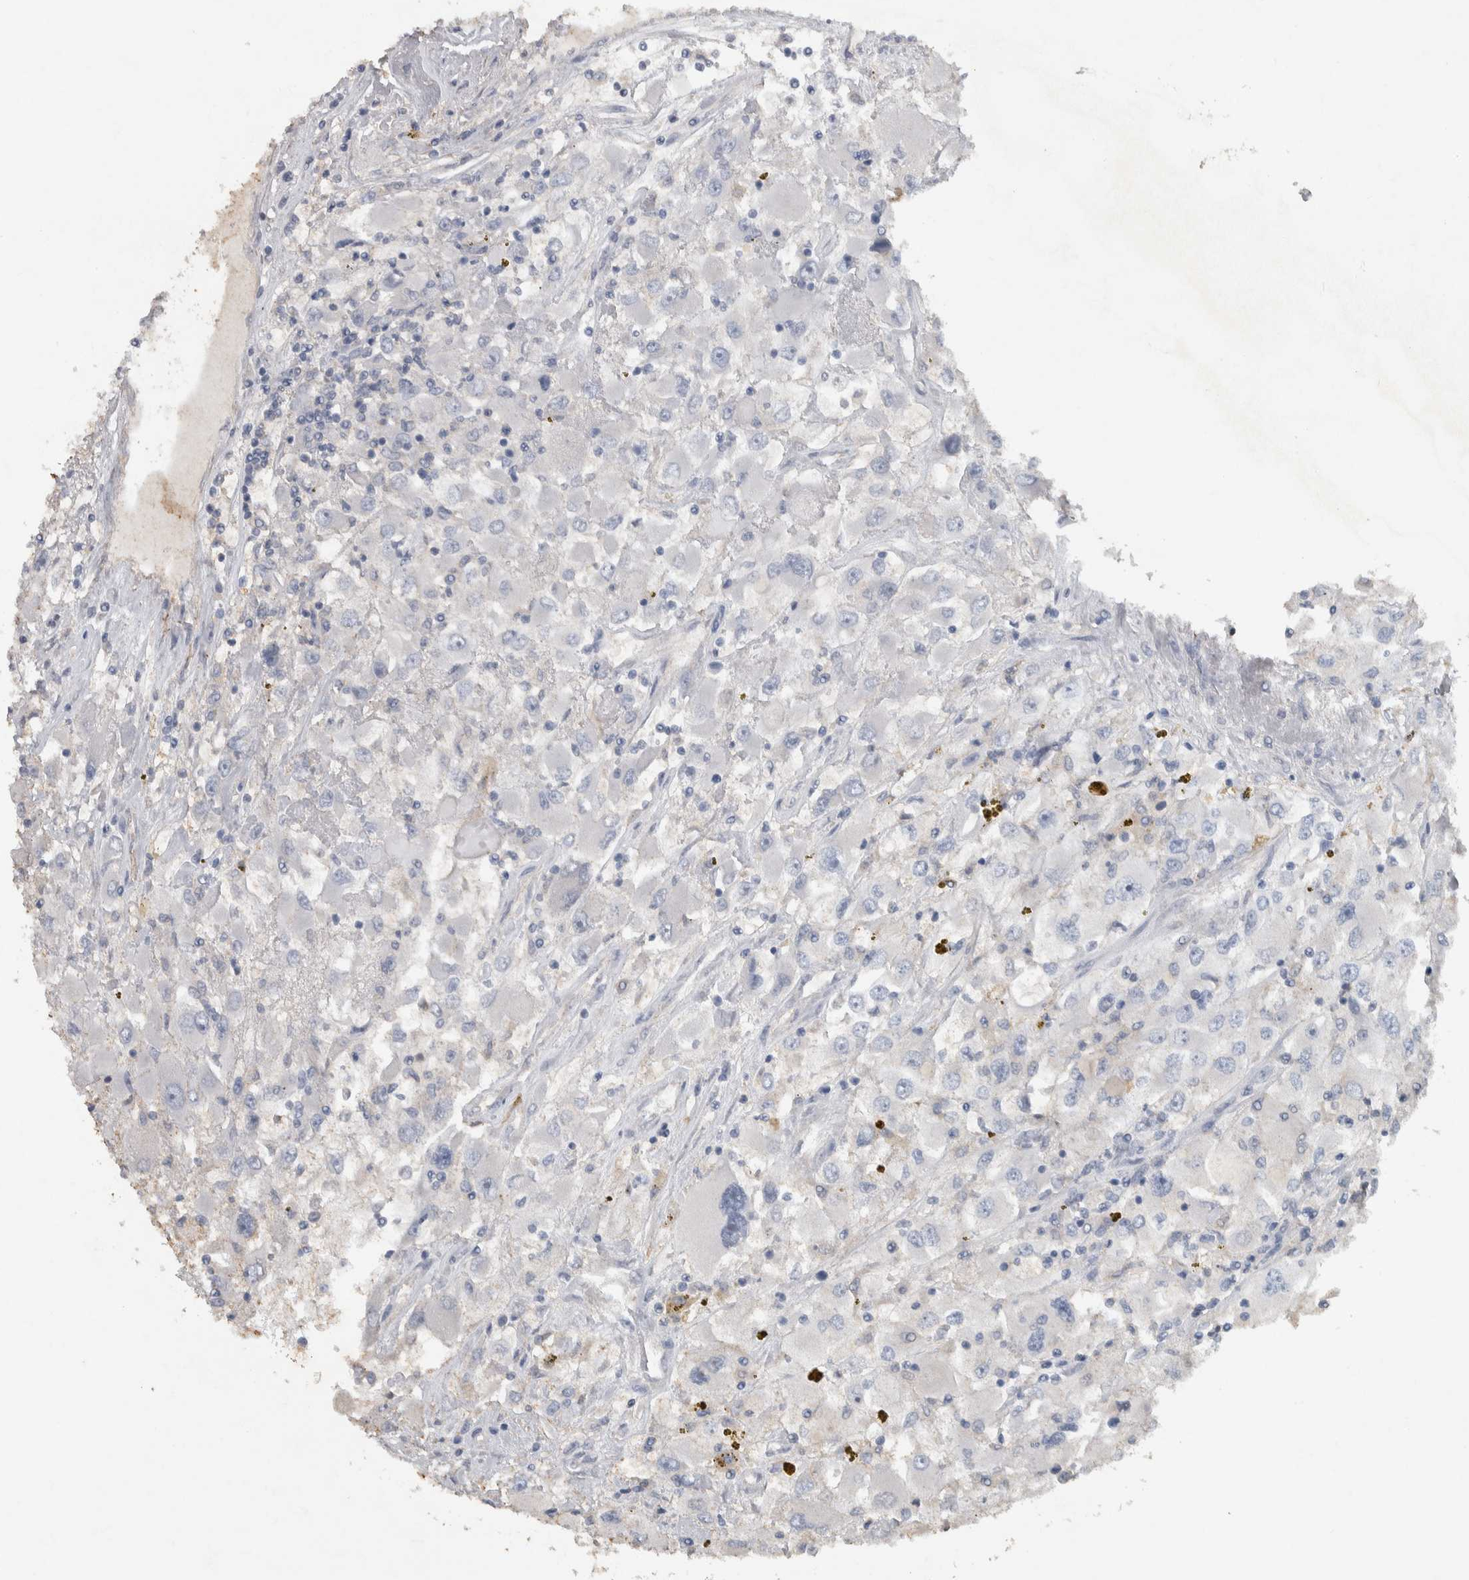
{"staining": {"intensity": "negative", "quantity": "none", "location": "none"}, "tissue": "renal cancer", "cell_type": "Tumor cells", "image_type": "cancer", "snomed": [{"axis": "morphology", "description": "Adenocarcinoma, NOS"}, {"axis": "topography", "description": "Kidney"}], "caption": "Tumor cells are negative for brown protein staining in renal cancer.", "gene": "NT5C2", "patient": {"sex": "female", "age": 52}}